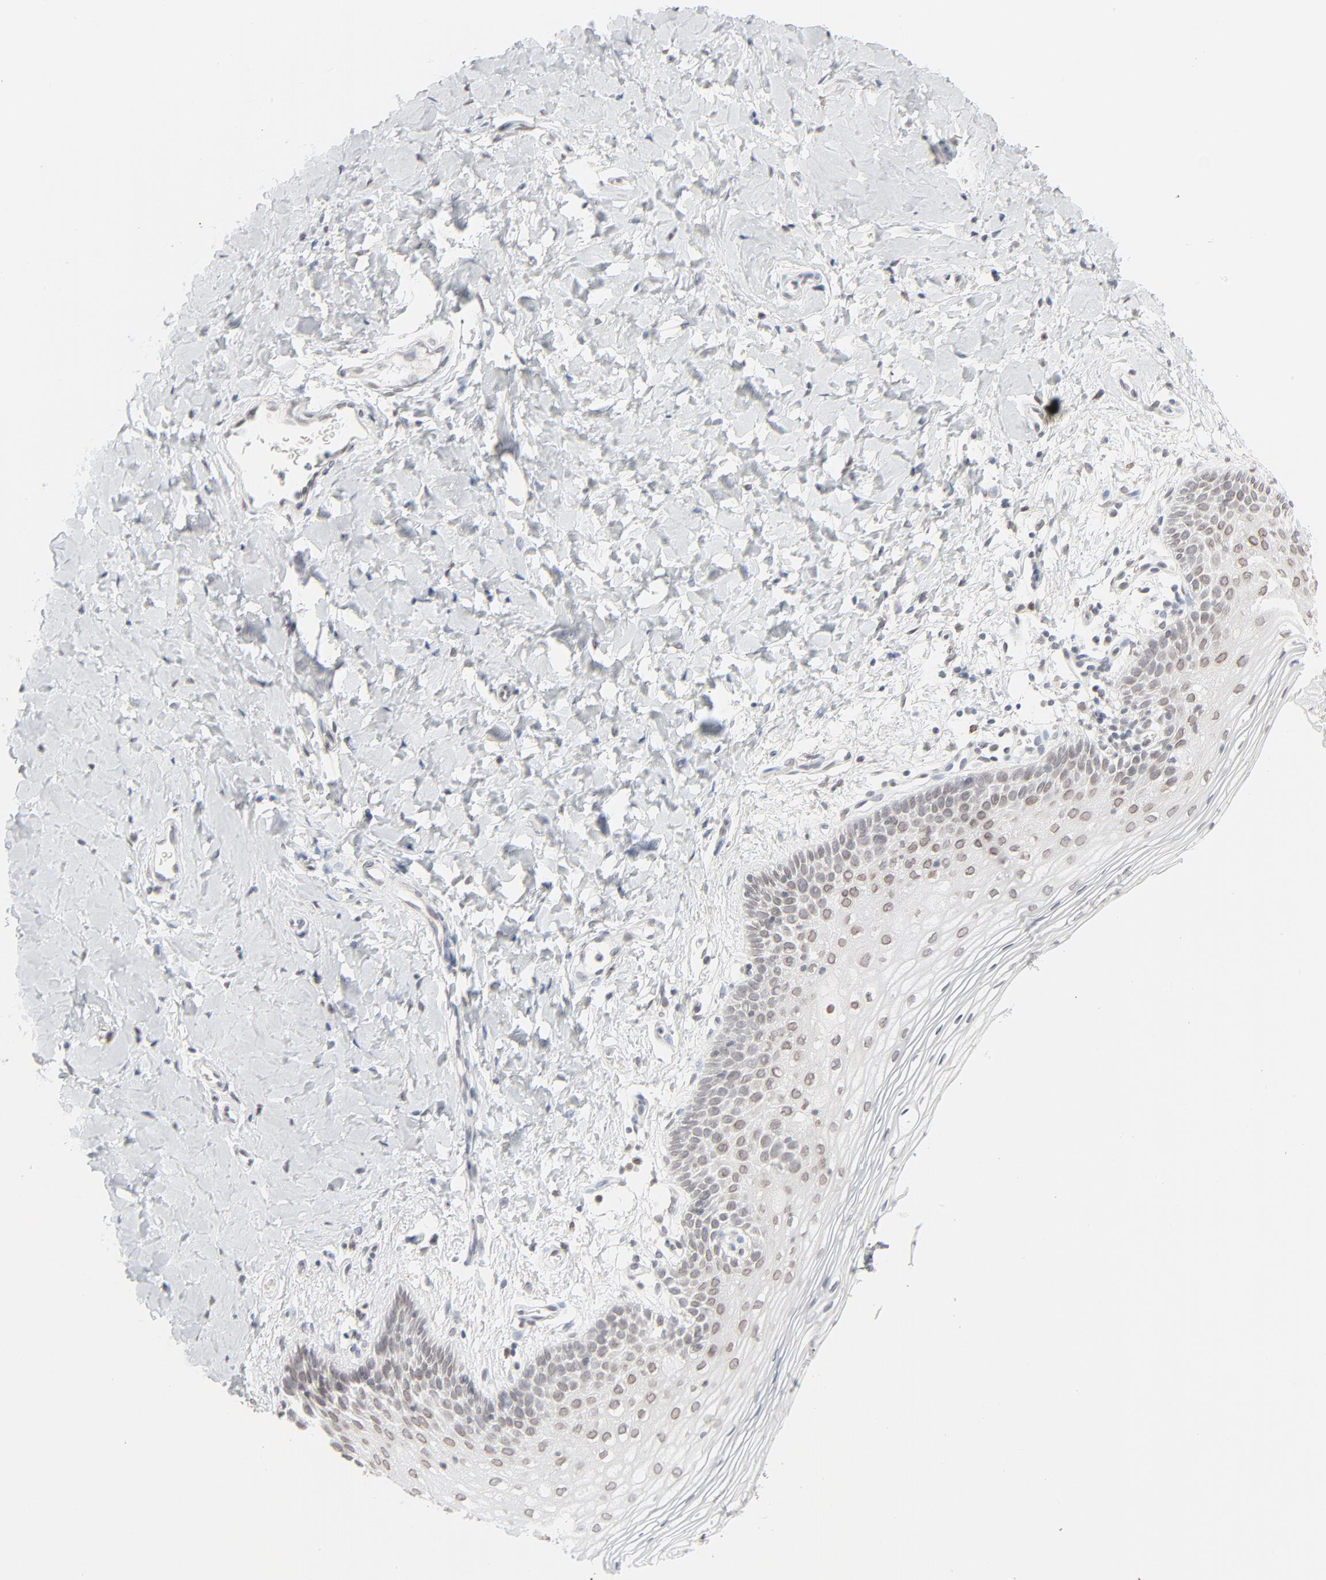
{"staining": {"intensity": "moderate", "quantity": "<25%", "location": "cytoplasmic/membranous,nuclear"}, "tissue": "vagina", "cell_type": "Squamous epithelial cells", "image_type": "normal", "snomed": [{"axis": "morphology", "description": "Normal tissue, NOS"}, {"axis": "topography", "description": "Vagina"}], "caption": "Vagina stained with a brown dye demonstrates moderate cytoplasmic/membranous,nuclear positive expression in approximately <25% of squamous epithelial cells.", "gene": "MAD1L1", "patient": {"sex": "female", "age": 55}}